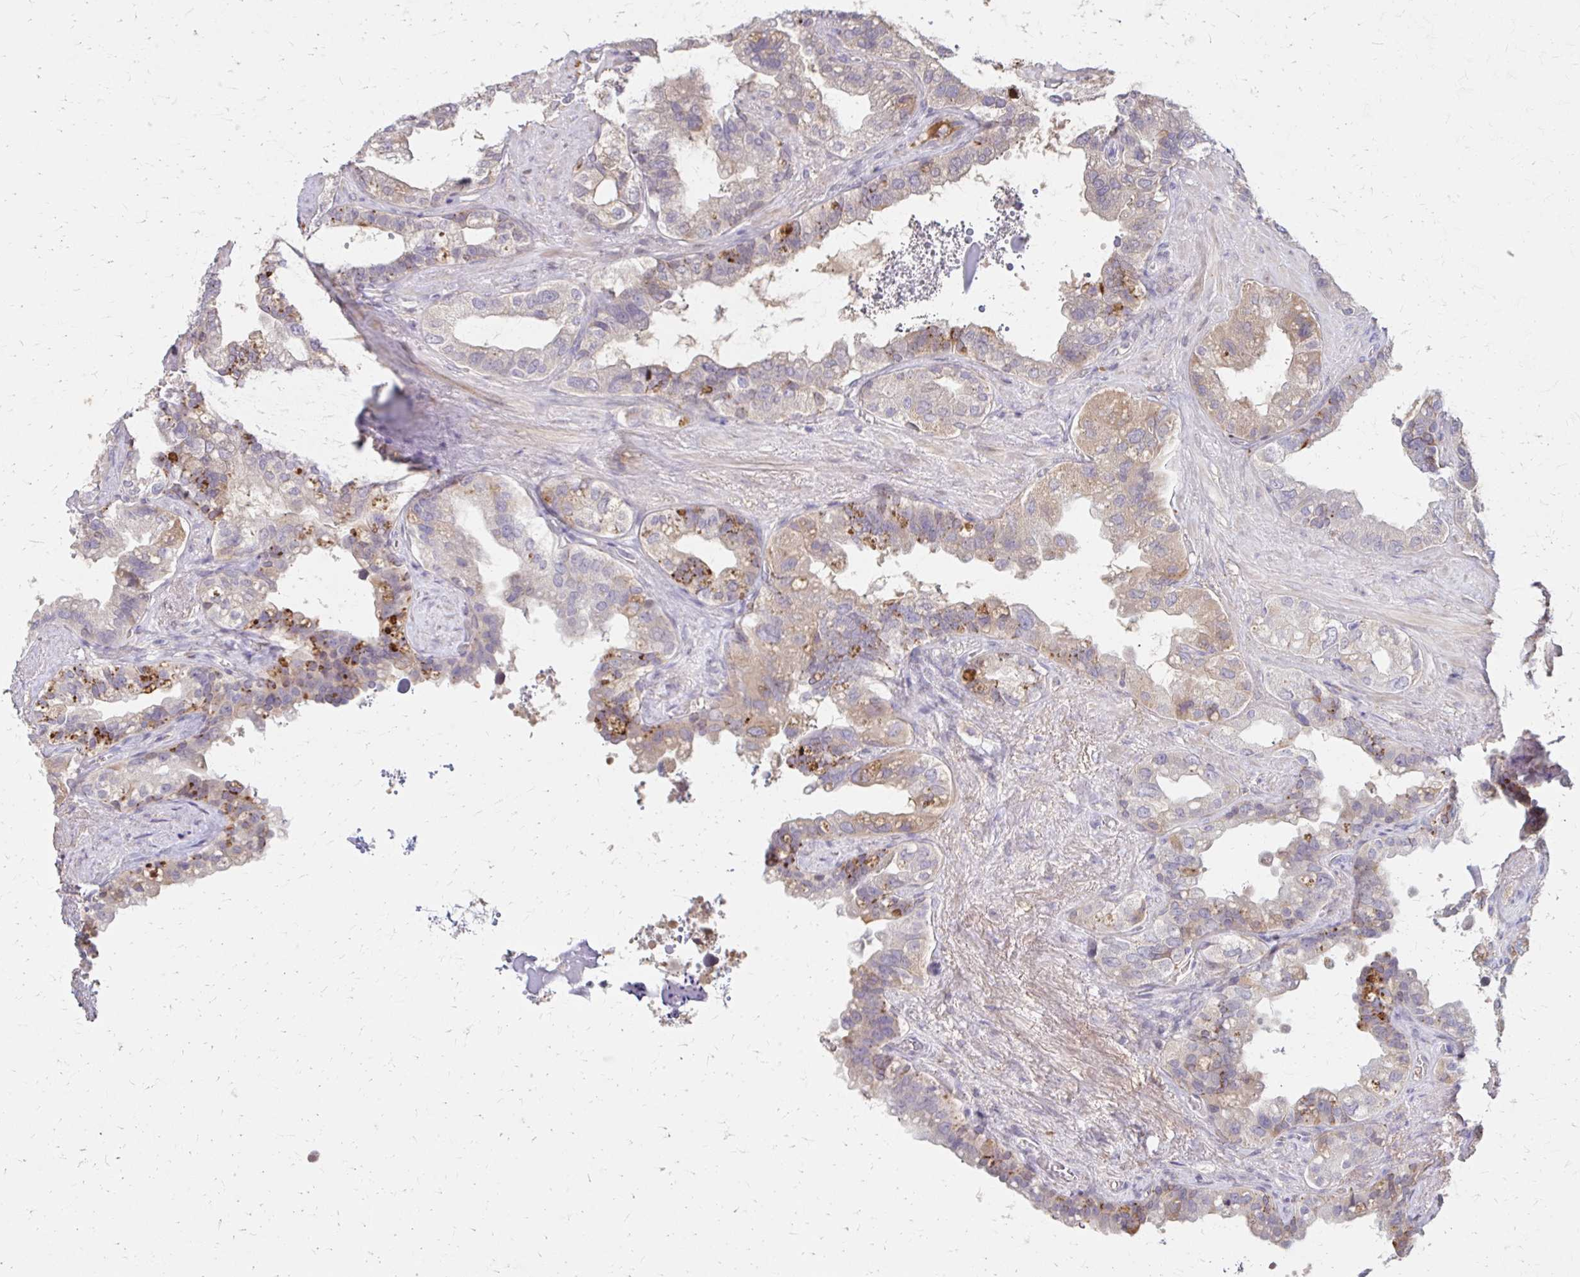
{"staining": {"intensity": "moderate", "quantity": "<25%", "location": "cytoplasmic/membranous"}, "tissue": "seminal vesicle", "cell_type": "Glandular cells", "image_type": "normal", "snomed": [{"axis": "morphology", "description": "Normal tissue, NOS"}, {"axis": "topography", "description": "Seminal veicle"}, {"axis": "topography", "description": "Peripheral nerve tissue"}], "caption": "Protein staining reveals moderate cytoplasmic/membranous positivity in approximately <25% of glandular cells in benign seminal vesicle.", "gene": "HMGCS2", "patient": {"sex": "male", "age": 76}}